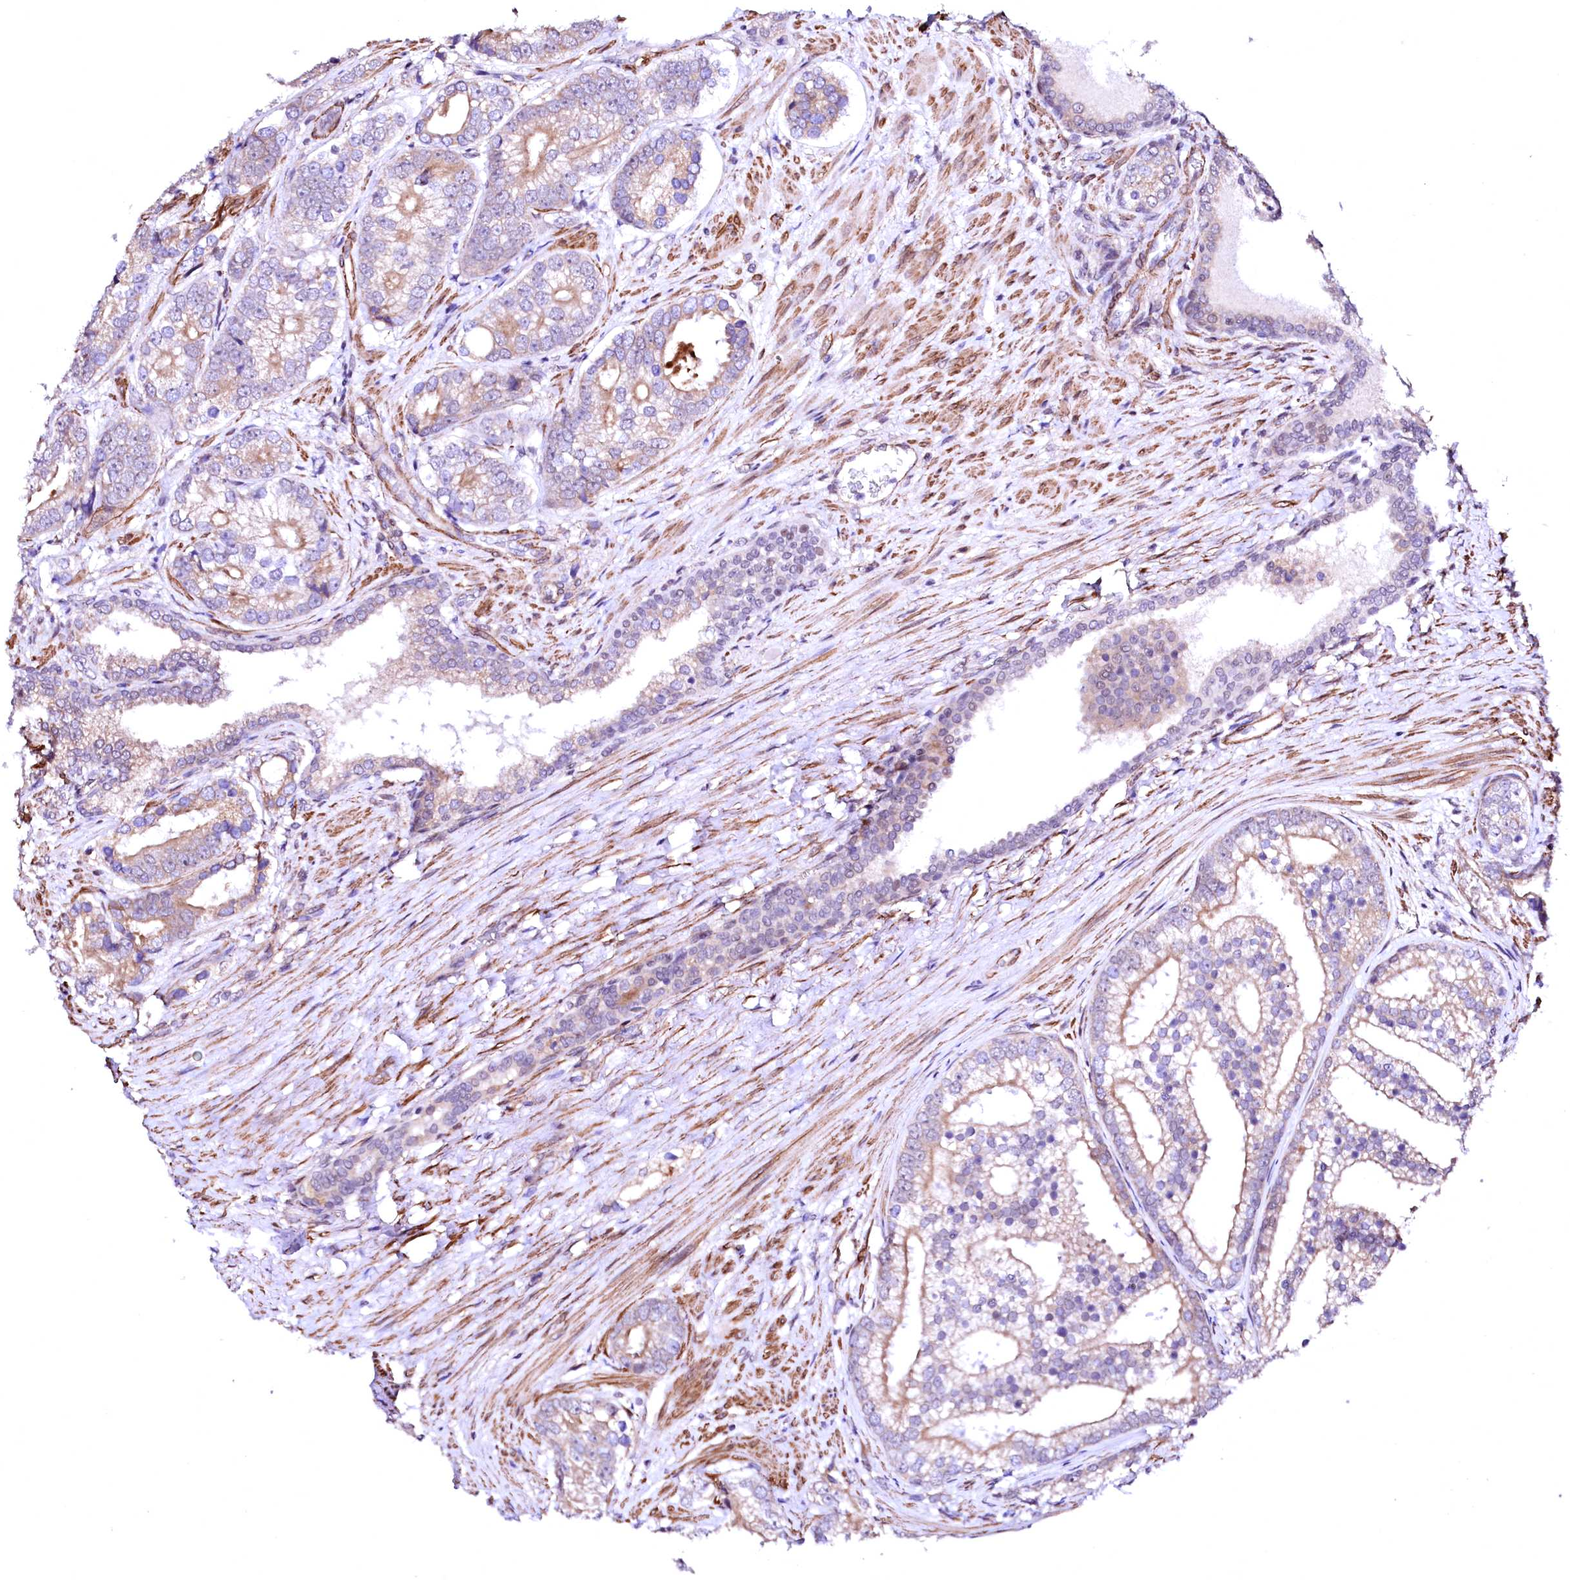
{"staining": {"intensity": "weak", "quantity": "25%-75%", "location": "cytoplasmic/membranous"}, "tissue": "prostate cancer", "cell_type": "Tumor cells", "image_type": "cancer", "snomed": [{"axis": "morphology", "description": "Adenocarcinoma, High grade"}, {"axis": "topography", "description": "Prostate"}], "caption": "This image displays immunohistochemistry staining of human adenocarcinoma (high-grade) (prostate), with low weak cytoplasmic/membranous positivity in about 25%-75% of tumor cells.", "gene": "GPR176", "patient": {"sex": "male", "age": 75}}